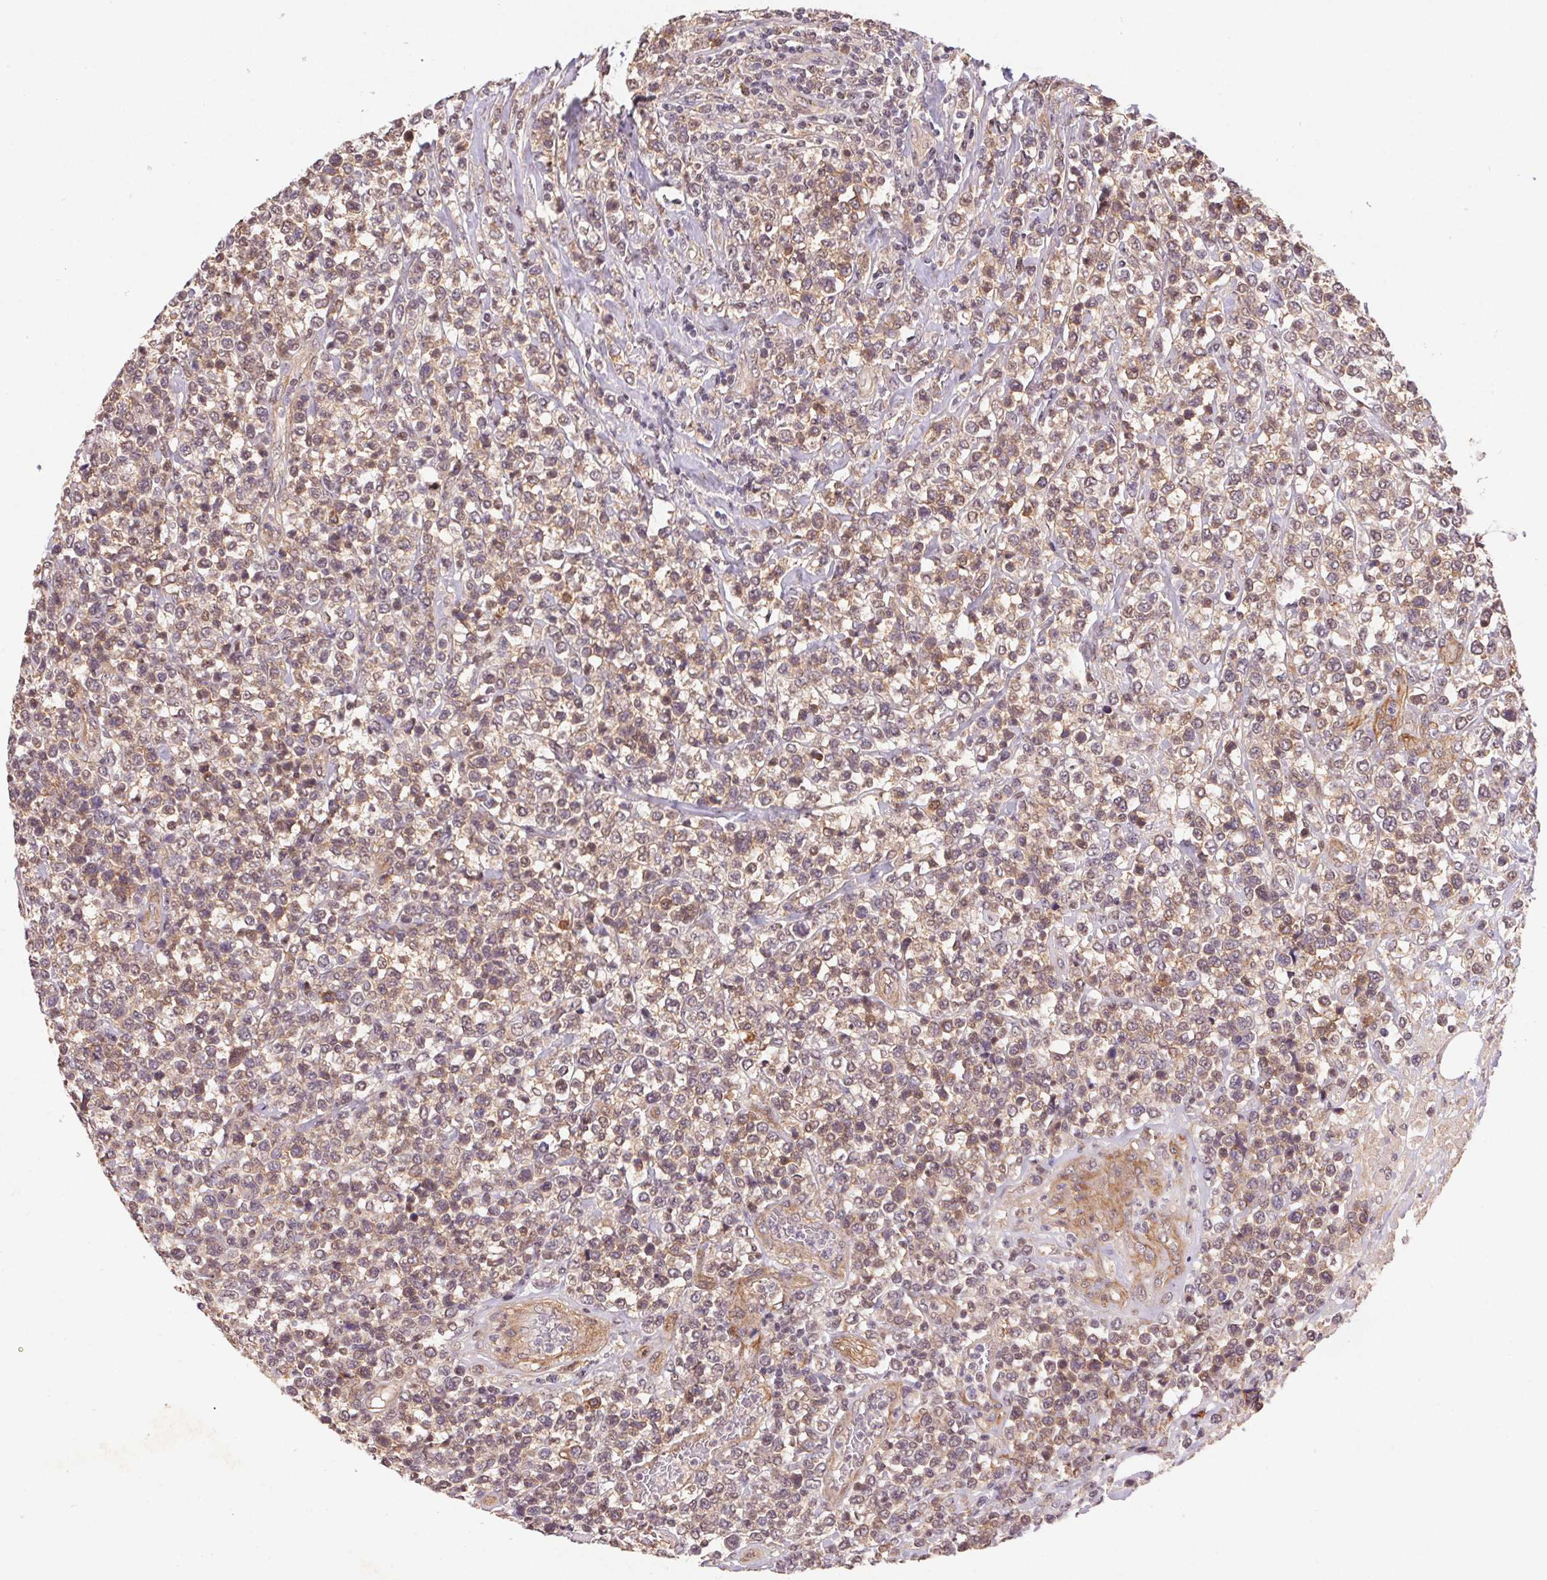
{"staining": {"intensity": "weak", "quantity": ">75%", "location": "cytoplasmic/membranous,nuclear"}, "tissue": "lymphoma", "cell_type": "Tumor cells", "image_type": "cancer", "snomed": [{"axis": "morphology", "description": "Malignant lymphoma, non-Hodgkin's type, High grade"}, {"axis": "topography", "description": "Soft tissue"}], "caption": "Immunohistochemical staining of high-grade malignant lymphoma, non-Hodgkin's type demonstrates low levels of weak cytoplasmic/membranous and nuclear protein staining in about >75% of tumor cells.", "gene": "SLC52A2", "patient": {"sex": "female", "age": 56}}